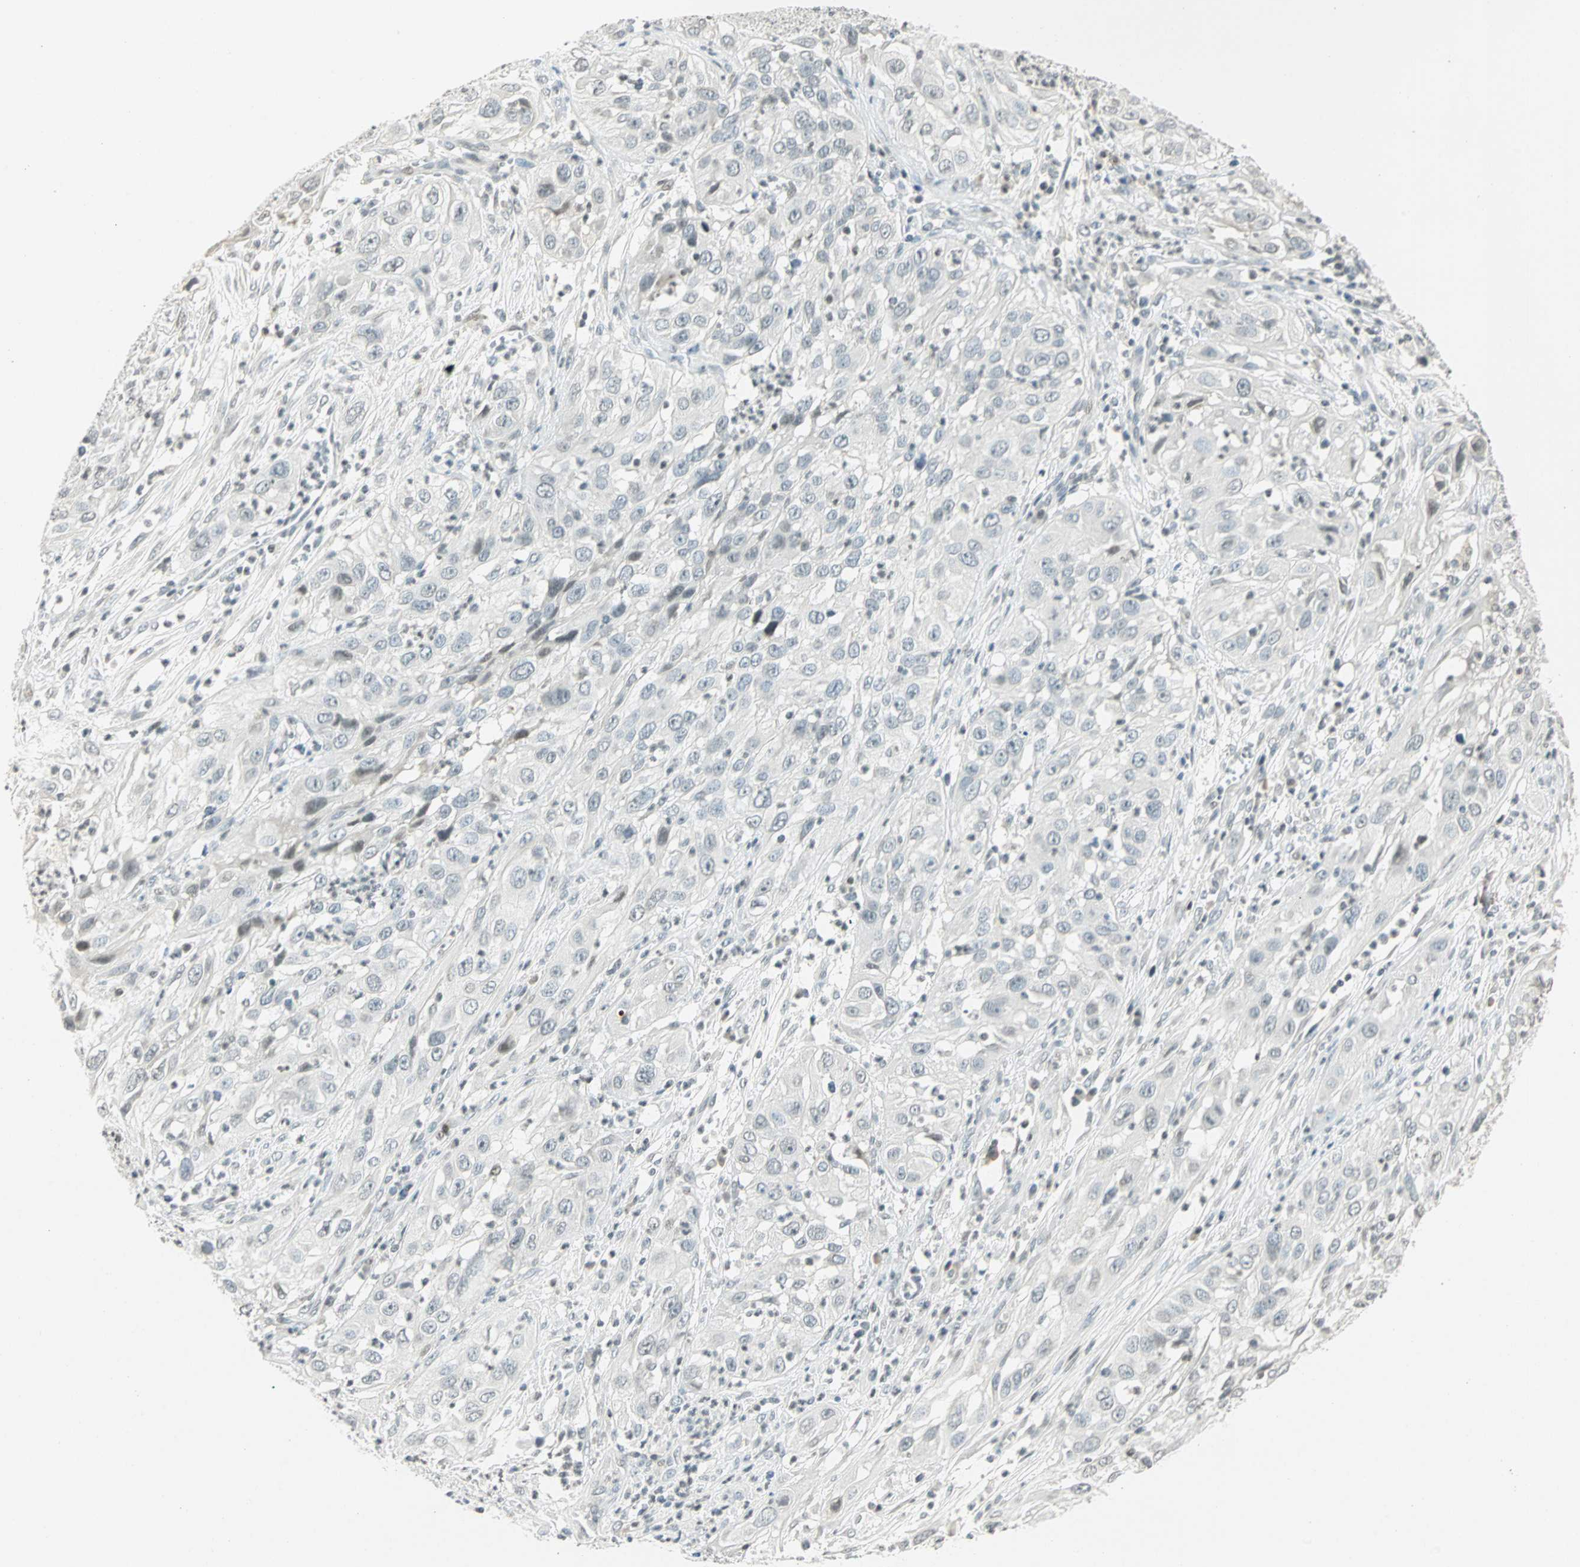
{"staining": {"intensity": "weak", "quantity": "<25%", "location": "nuclear"}, "tissue": "cervical cancer", "cell_type": "Tumor cells", "image_type": "cancer", "snomed": [{"axis": "morphology", "description": "Squamous cell carcinoma, NOS"}, {"axis": "topography", "description": "Cervix"}], "caption": "Human cervical cancer (squamous cell carcinoma) stained for a protein using IHC reveals no positivity in tumor cells.", "gene": "SMAD3", "patient": {"sex": "female", "age": 32}}